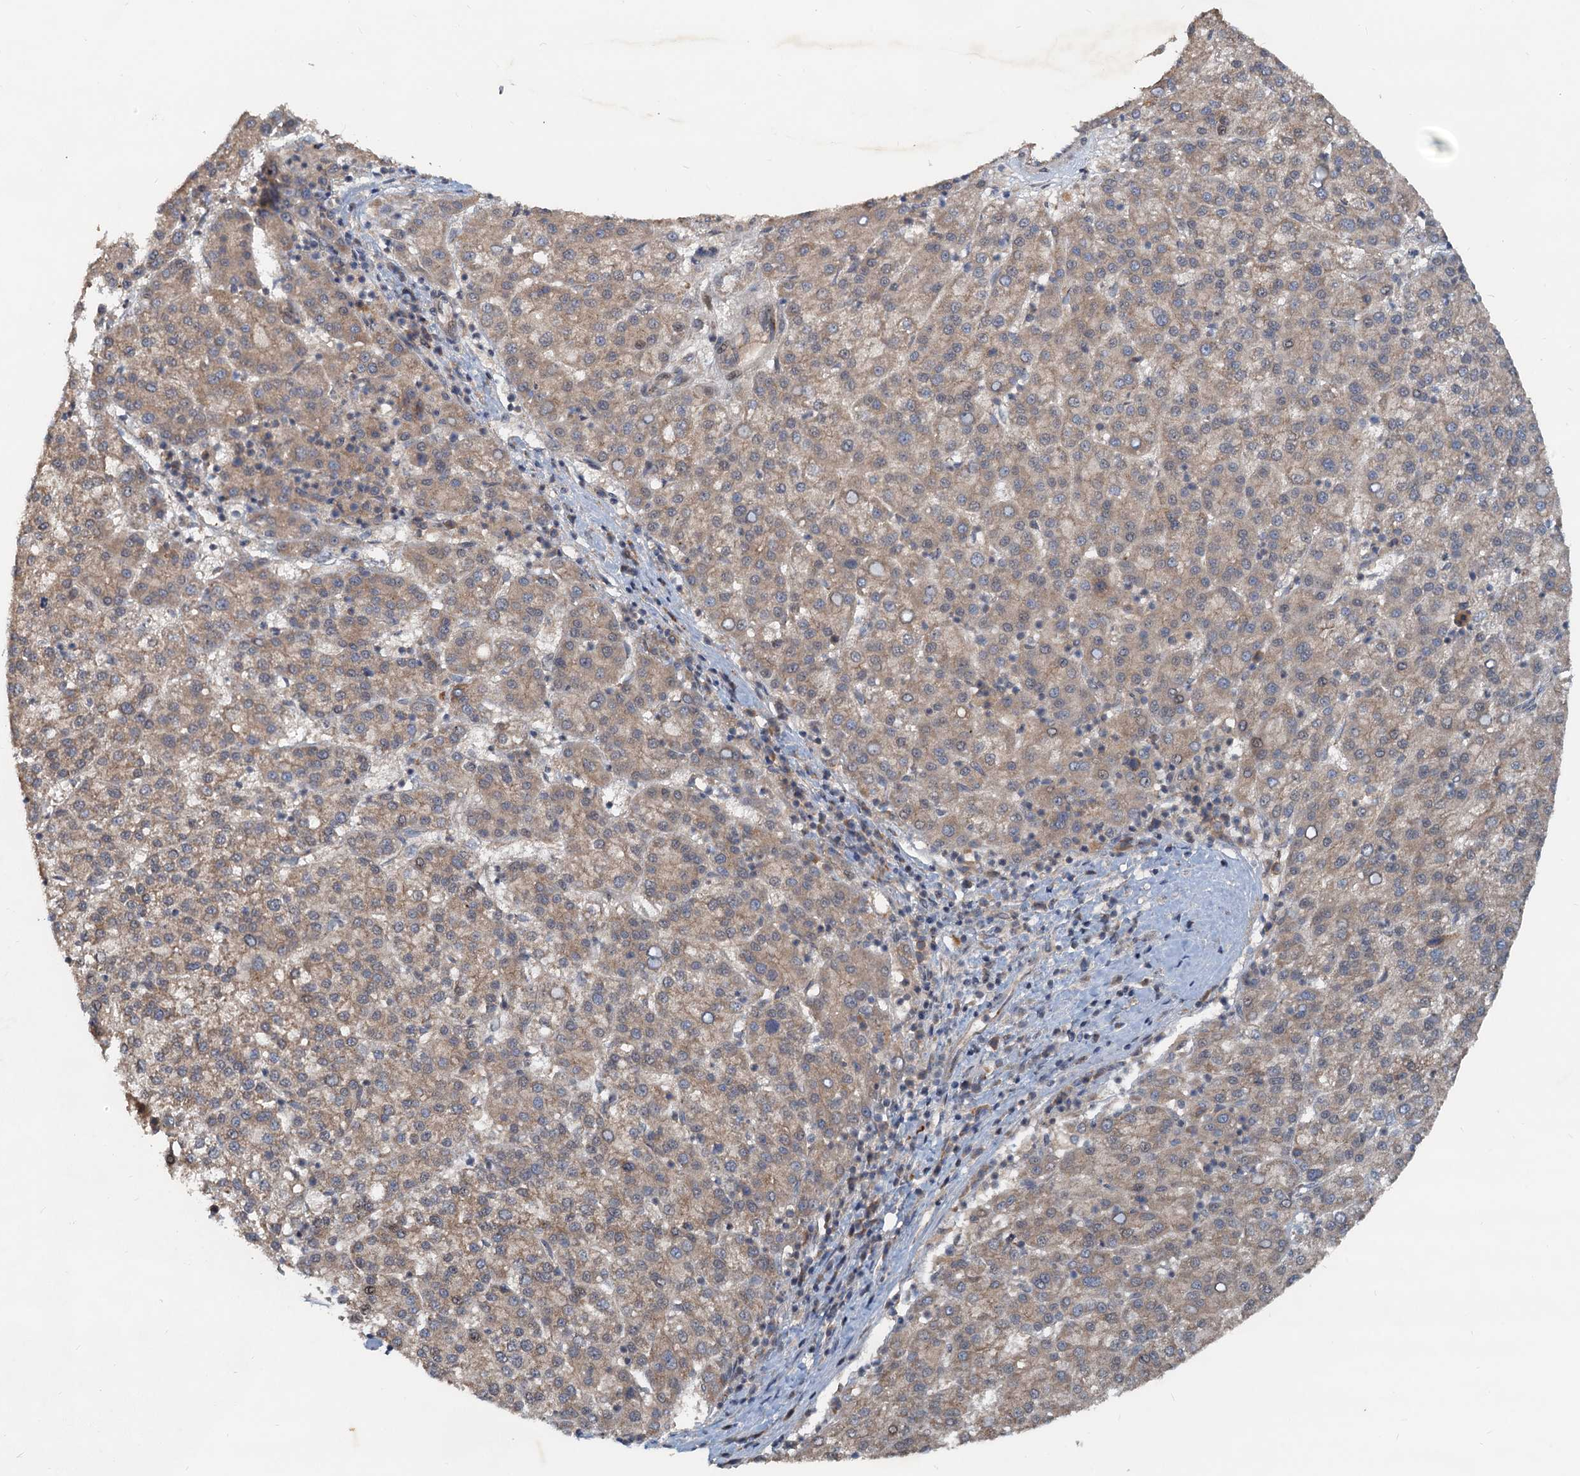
{"staining": {"intensity": "weak", "quantity": ">75%", "location": "cytoplasmic/membranous"}, "tissue": "liver cancer", "cell_type": "Tumor cells", "image_type": "cancer", "snomed": [{"axis": "morphology", "description": "Carcinoma, Hepatocellular, NOS"}, {"axis": "topography", "description": "Liver"}], "caption": "Human hepatocellular carcinoma (liver) stained with a brown dye displays weak cytoplasmic/membranous positive positivity in about >75% of tumor cells.", "gene": "CEP68", "patient": {"sex": "female", "age": 58}}